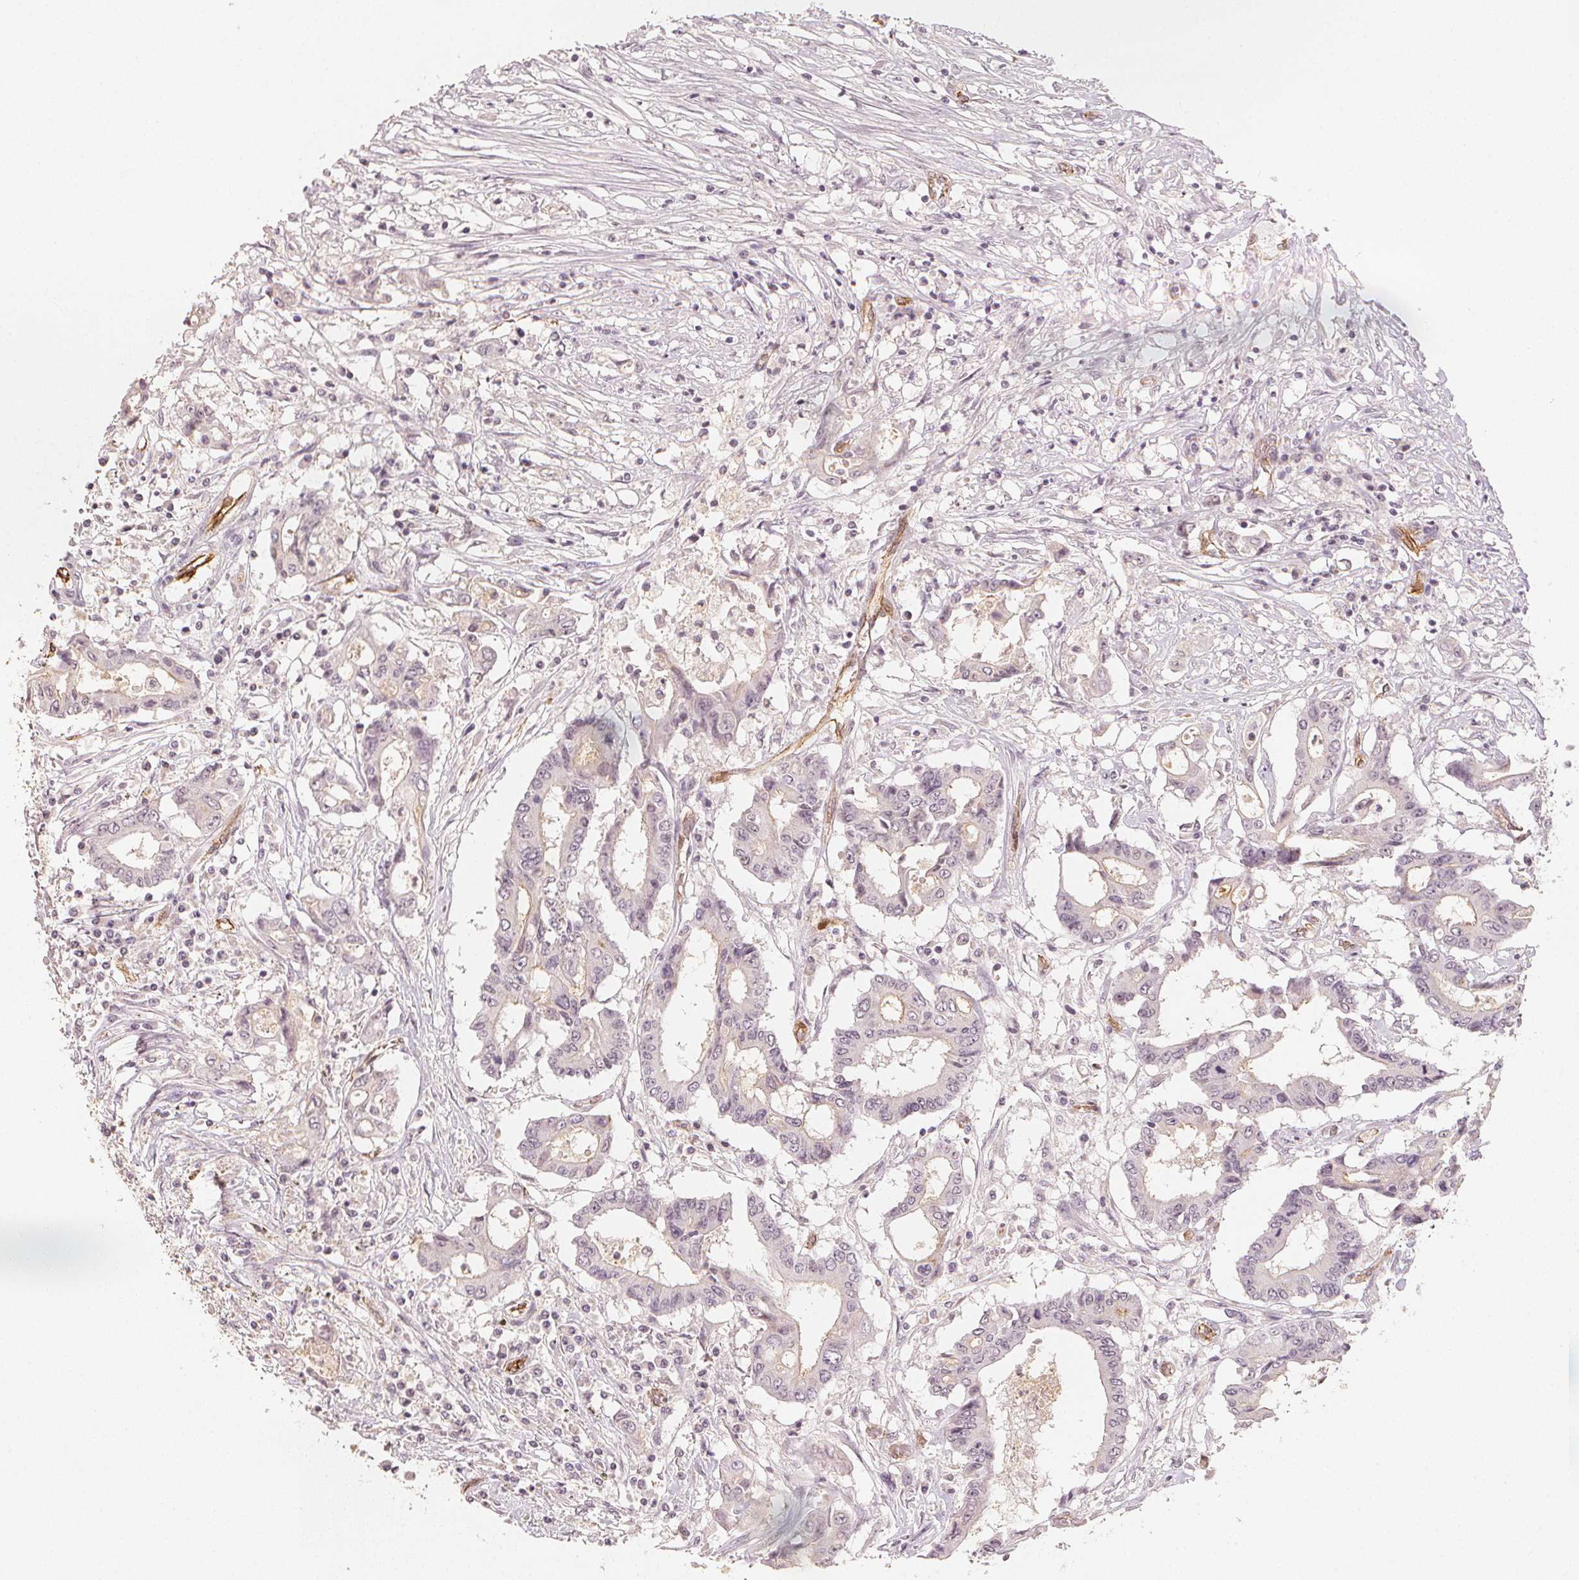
{"staining": {"intensity": "negative", "quantity": "none", "location": "none"}, "tissue": "colorectal cancer", "cell_type": "Tumor cells", "image_type": "cancer", "snomed": [{"axis": "morphology", "description": "Adenocarcinoma, NOS"}, {"axis": "topography", "description": "Rectum"}], "caption": "Tumor cells show no significant positivity in colorectal adenocarcinoma.", "gene": "CIB1", "patient": {"sex": "male", "age": 54}}